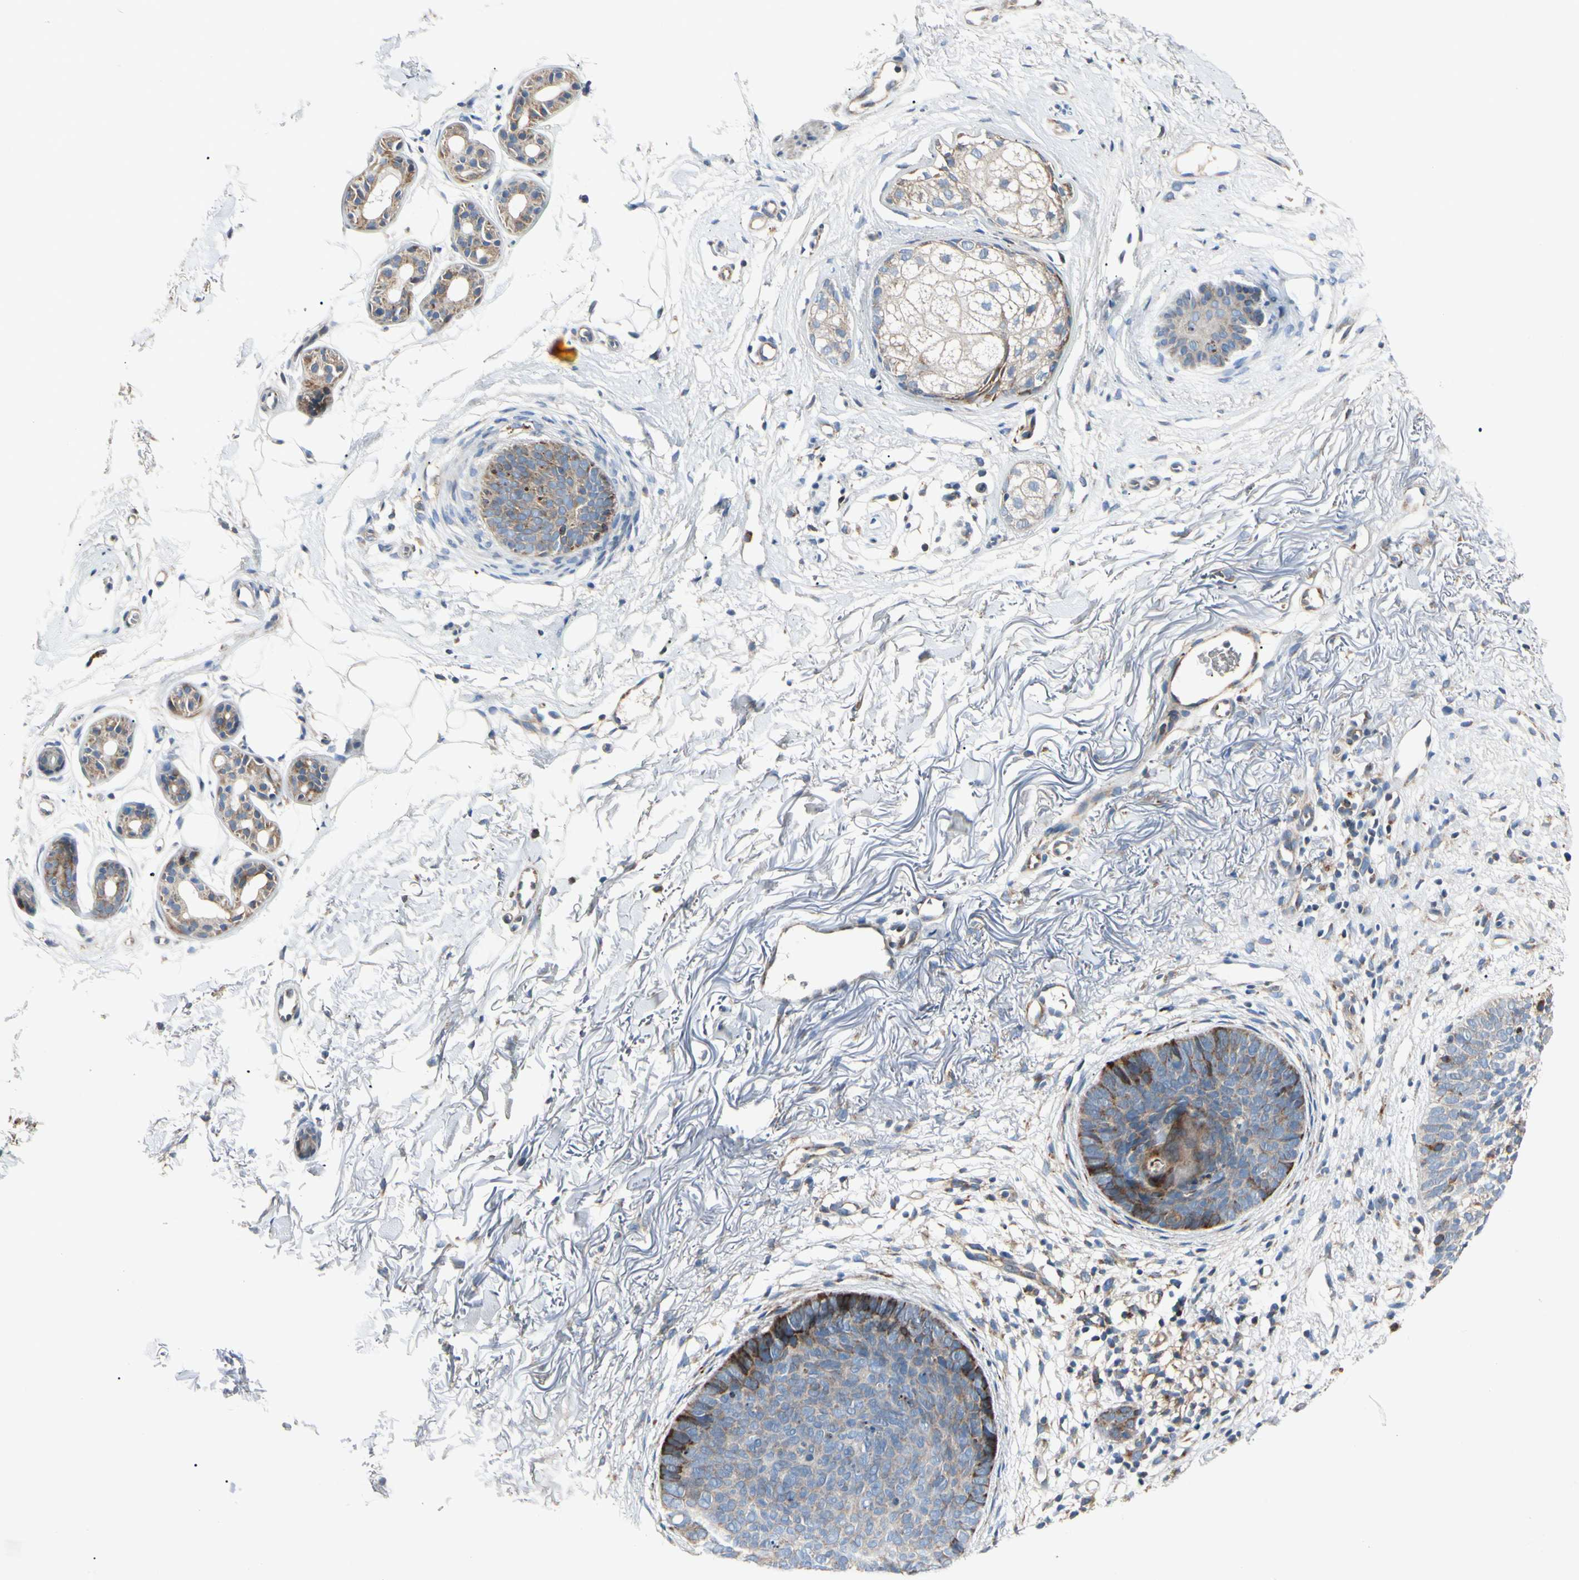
{"staining": {"intensity": "weak", "quantity": "25%-75%", "location": "cytoplasmic/membranous"}, "tissue": "skin cancer", "cell_type": "Tumor cells", "image_type": "cancer", "snomed": [{"axis": "morphology", "description": "Basal cell carcinoma"}, {"axis": "topography", "description": "Skin"}], "caption": "Immunohistochemistry (IHC) staining of skin basal cell carcinoma, which exhibits low levels of weak cytoplasmic/membranous staining in approximately 25%-75% of tumor cells indicating weak cytoplasmic/membranous protein expression. The staining was performed using DAB (3,3'-diaminobenzidine) (brown) for protein detection and nuclei were counterstained in hematoxylin (blue).", "gene": "MRPL9", "patient": {"sex": "female", "age": 70}}